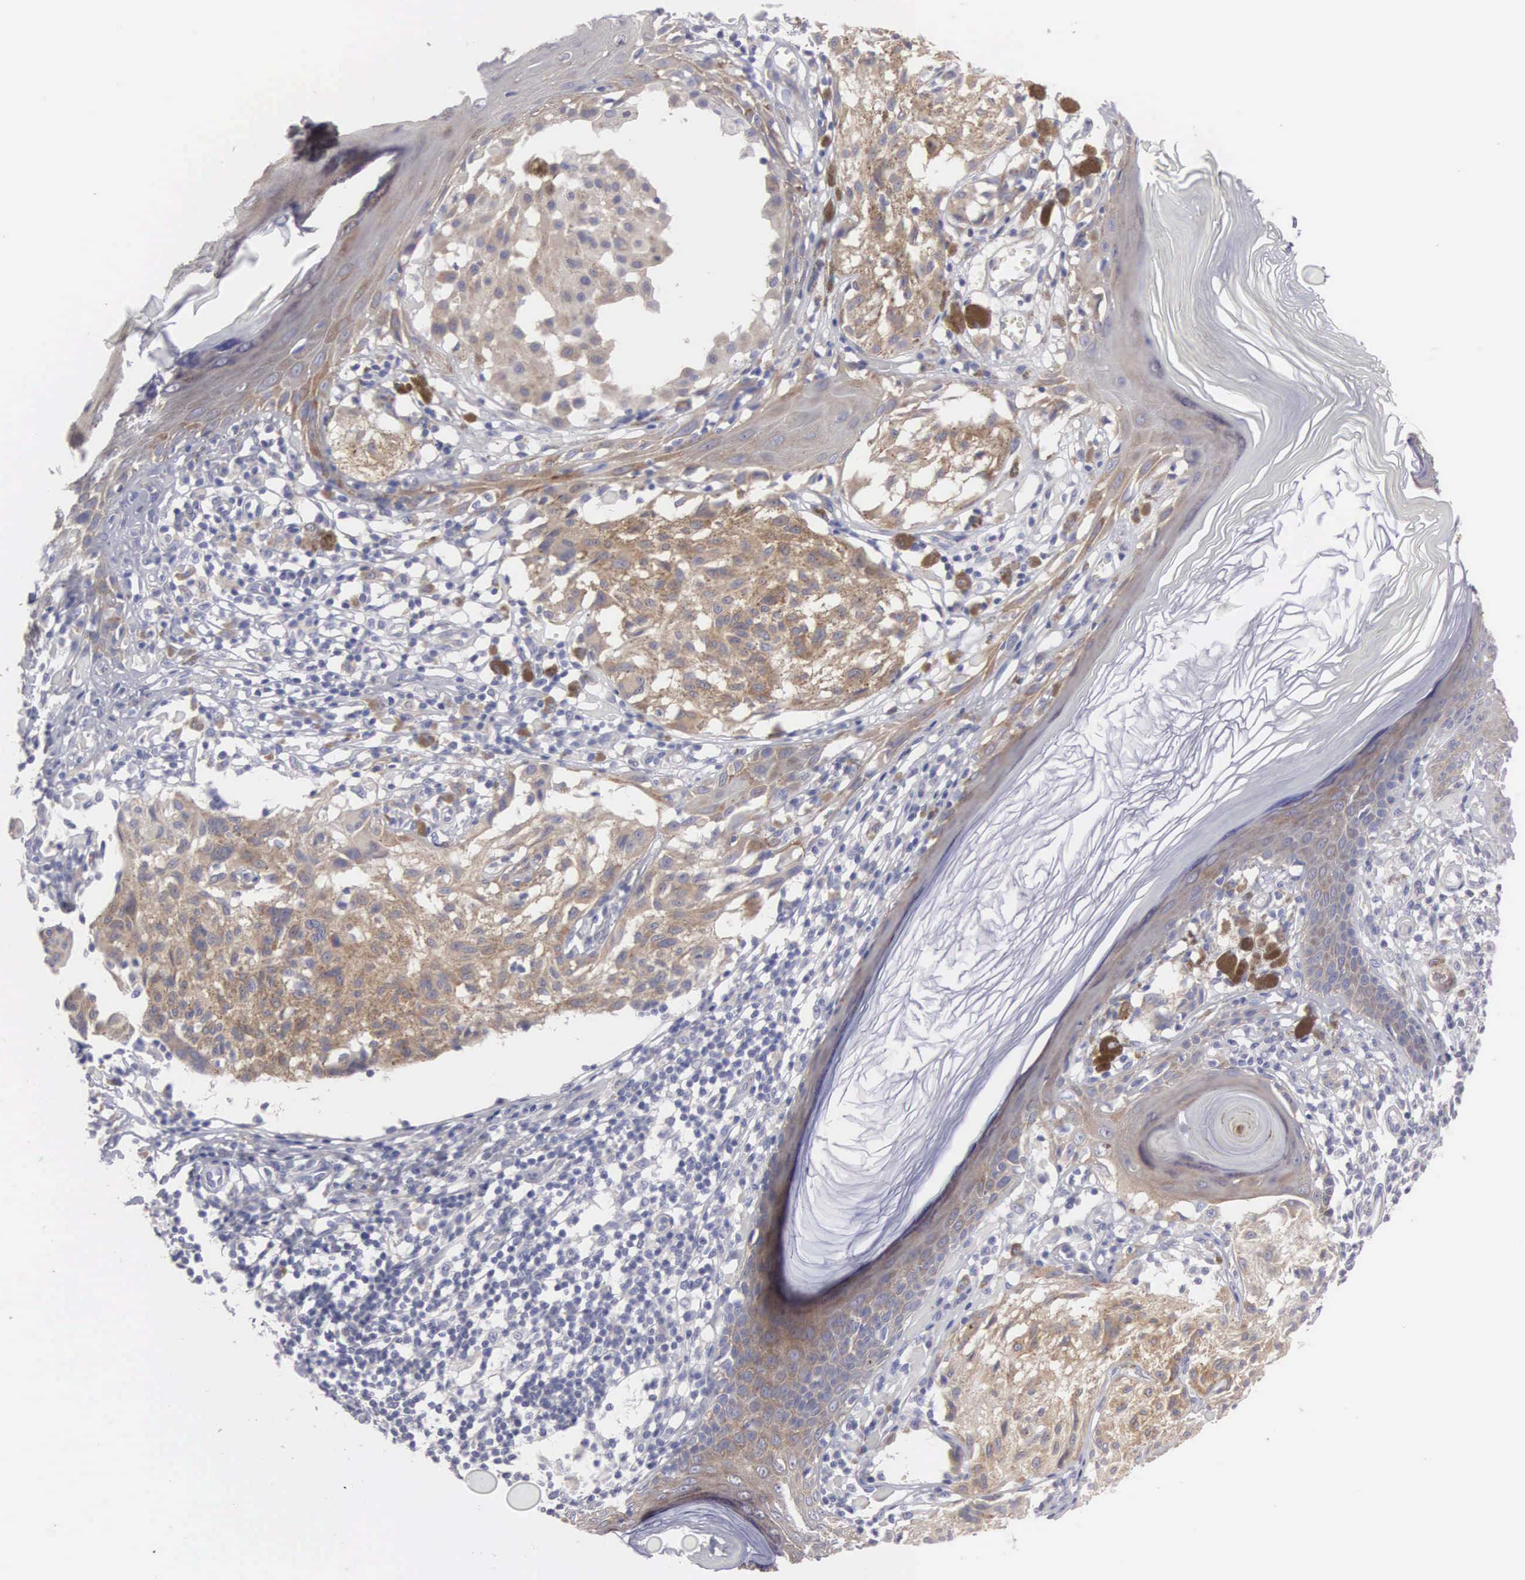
{"staining": {"intensity": "moderate", "quantity": ">75%", "location": "cytoplasmic/membranous"}, "tissue": "melanoma", "cell_type": "Tumor cells", "image_type": "cancer", "snomed": [{"axis": "morphology", "description": "Malignant melanoma, NOS"}, {"axis": "topography", "description": "Skin"}], "caption": "A histopathology image showing moderate cytoplasmic/membranous positivity in about >75% of tumor cells in malignant melanoma, as visualized by brown immunohistochemical staining.", "gene": "CEP170B", "patient": {"sex": "male", "age": 36}}